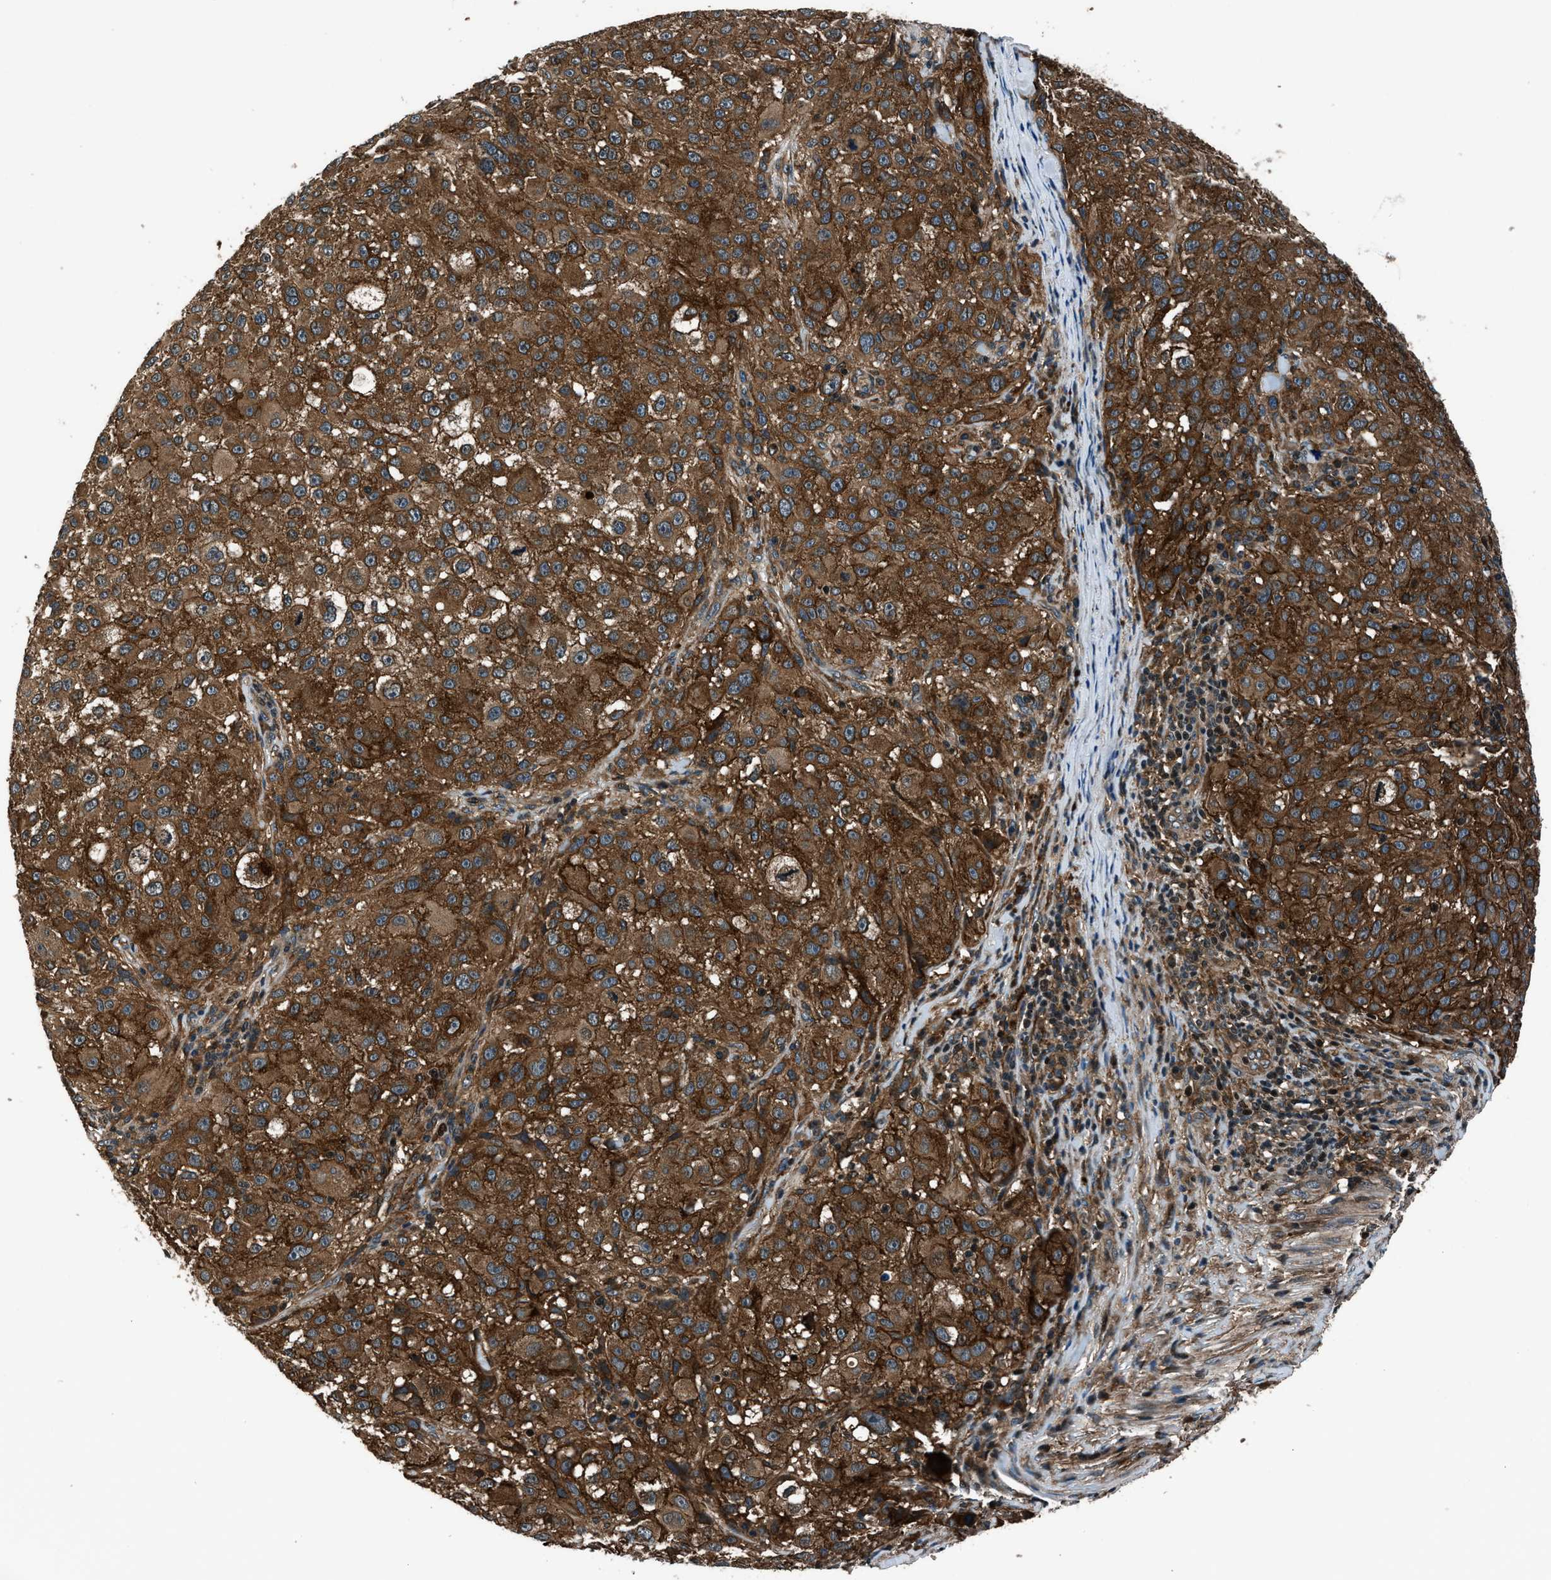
{"staining": {"intensity": "strong", "quantity": ">75%", "location": "cytoplasmic/membranous"}, "tissue": "melanoma", "cell_type": "Tumor cells", "image_type": "cancer", "snomed": [{"axis": "morphology", "description": "Necrosis, NOS"}, {"axis": "morphology", "description": "Malignant melanoma, NOS"}, {"axis": "topography", "description": "Skin"}], "caption": "Immunohistochemical staining of melanoma displays high levels of strong cytoplasmic/membranous staining in about >75% of tumor cells.", "gene": "ARHGEF11", "patient": {"sex": "female", "age": 87}}